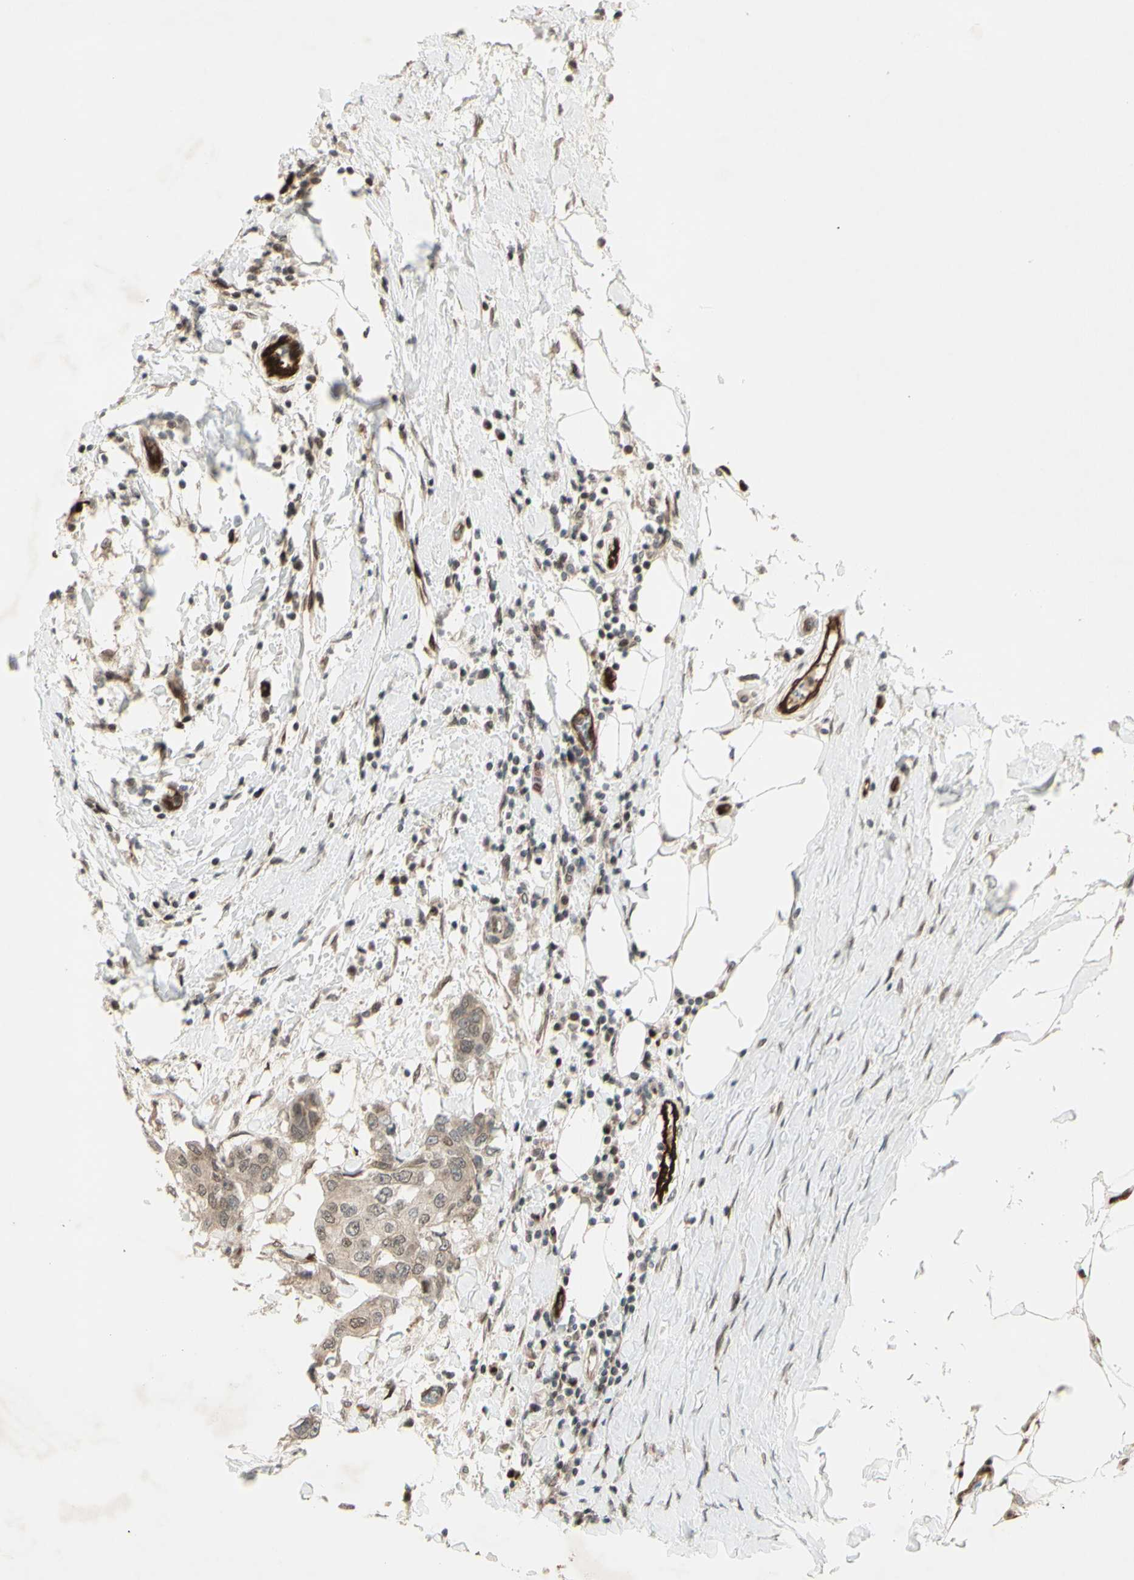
{"staining": {"intensity": "weak", "quantity": ">75%", "location": "cytoplasmic/membranous"}, "tissue": "breast cancer", "cell_type": "Tumor cells", "image_type": "cancer", "snomed": [{"axis": "morphology", "description": "Duct carcinoma"}, {"axis": "topography", "description": "Breast"}], "caption": "Human invasive ductal carcinoma (breast) stained for a protein (brown) shows weak cytoplasmic/membranous positive staining in about >75% of tumor cells.", "gene": "MLF2", "patient": {"sex": "female", "age": 27}}